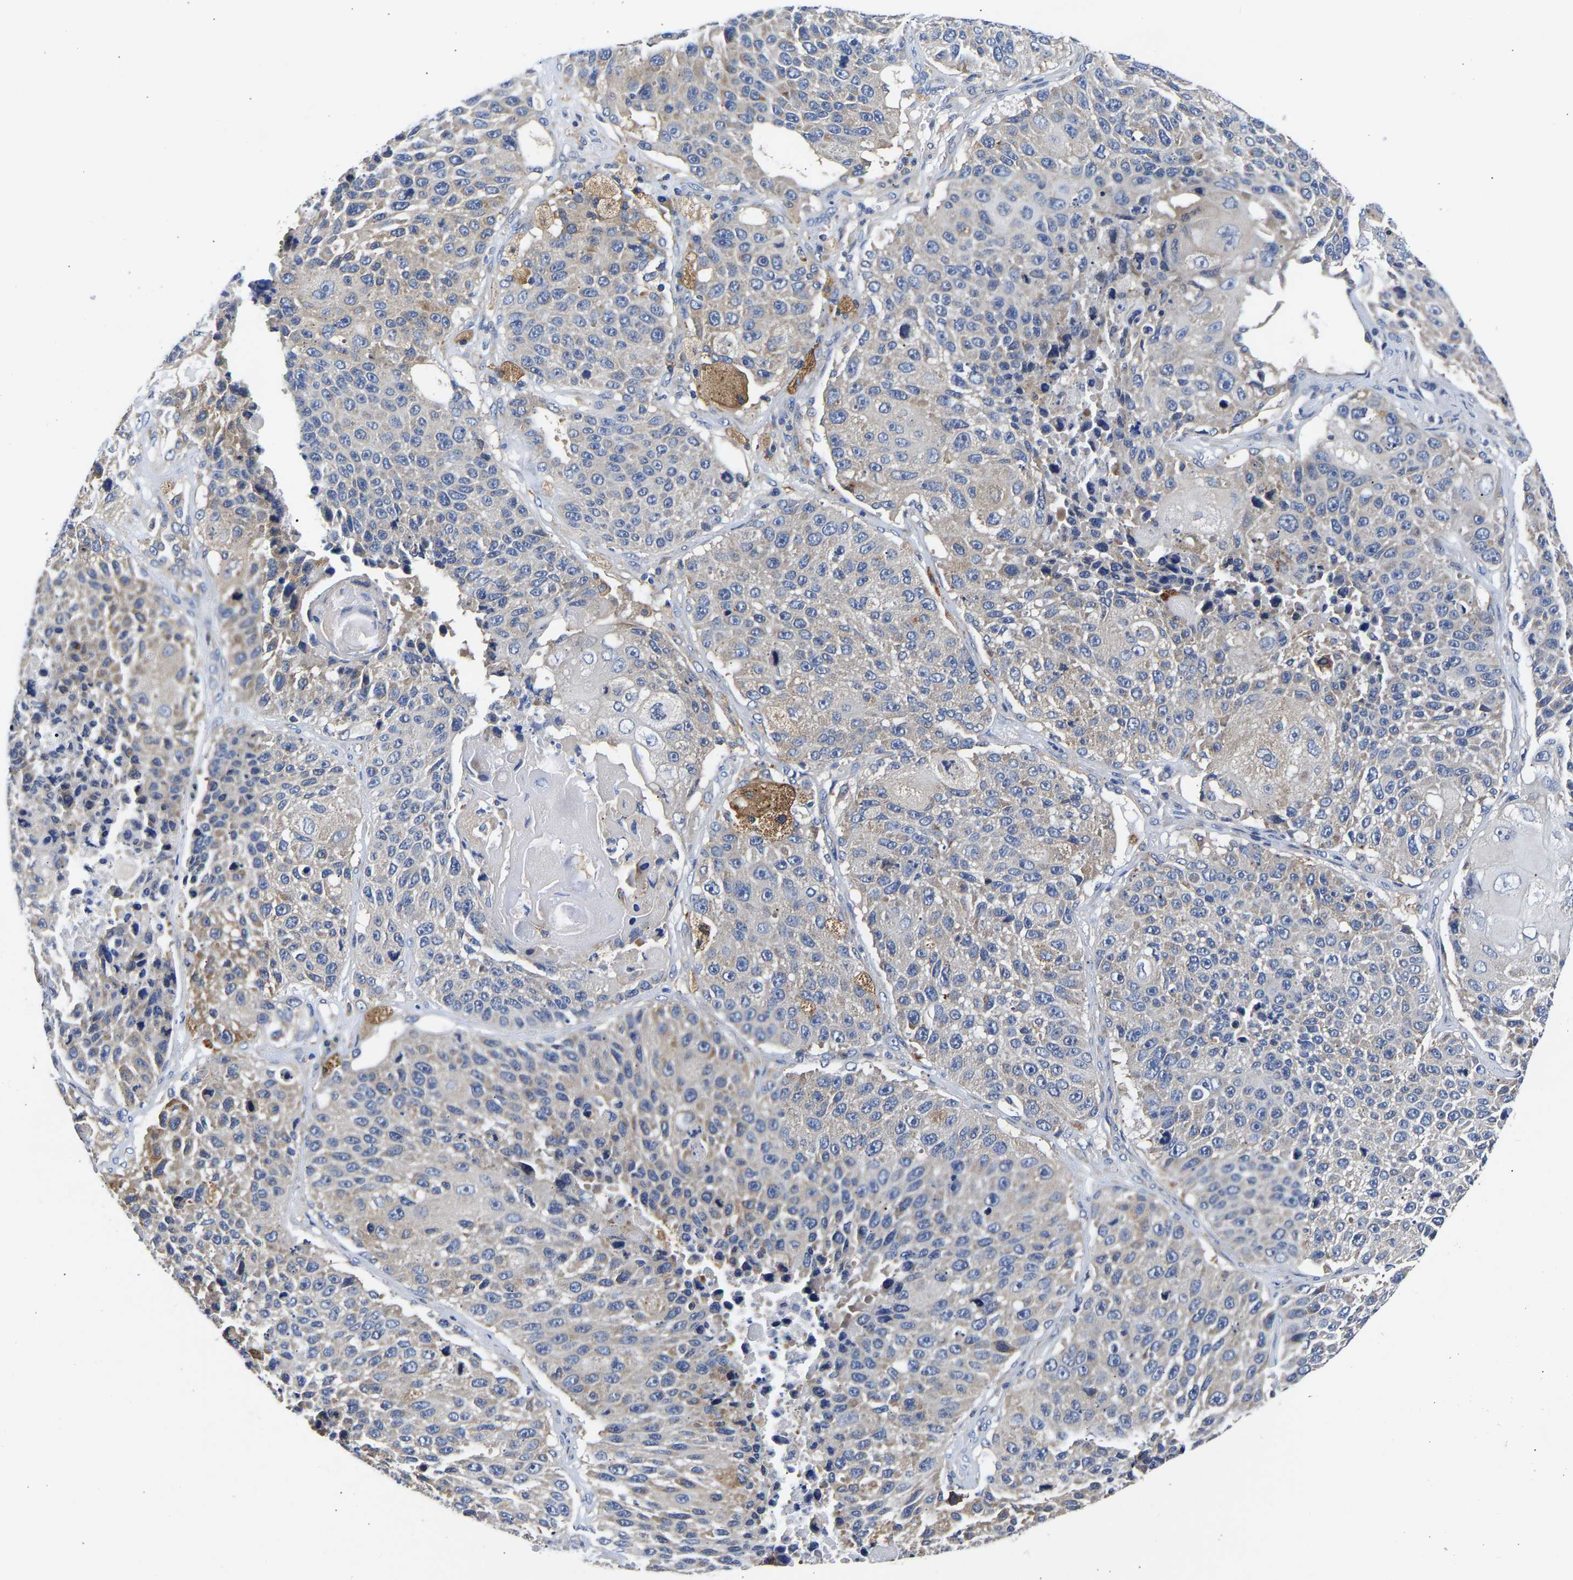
{"staining": {"intensity": "negative", "quantity": "none", "location": "none"}, "tissue": "lung cancer", "cell_type": "Tumor cells", "image_type": "cancer", "snomed": [{"axis": "morphology", "description": "Squamous cell carcinoma, NOS"}, {"axis": "topography", "description": "Lung"}], "caption": "Tumor cells are negative for protein expression in human lung cancer (squamous cell carcinoma).", "gene": "CCDC6", "patient": {"sex": "male", "age": 61}}